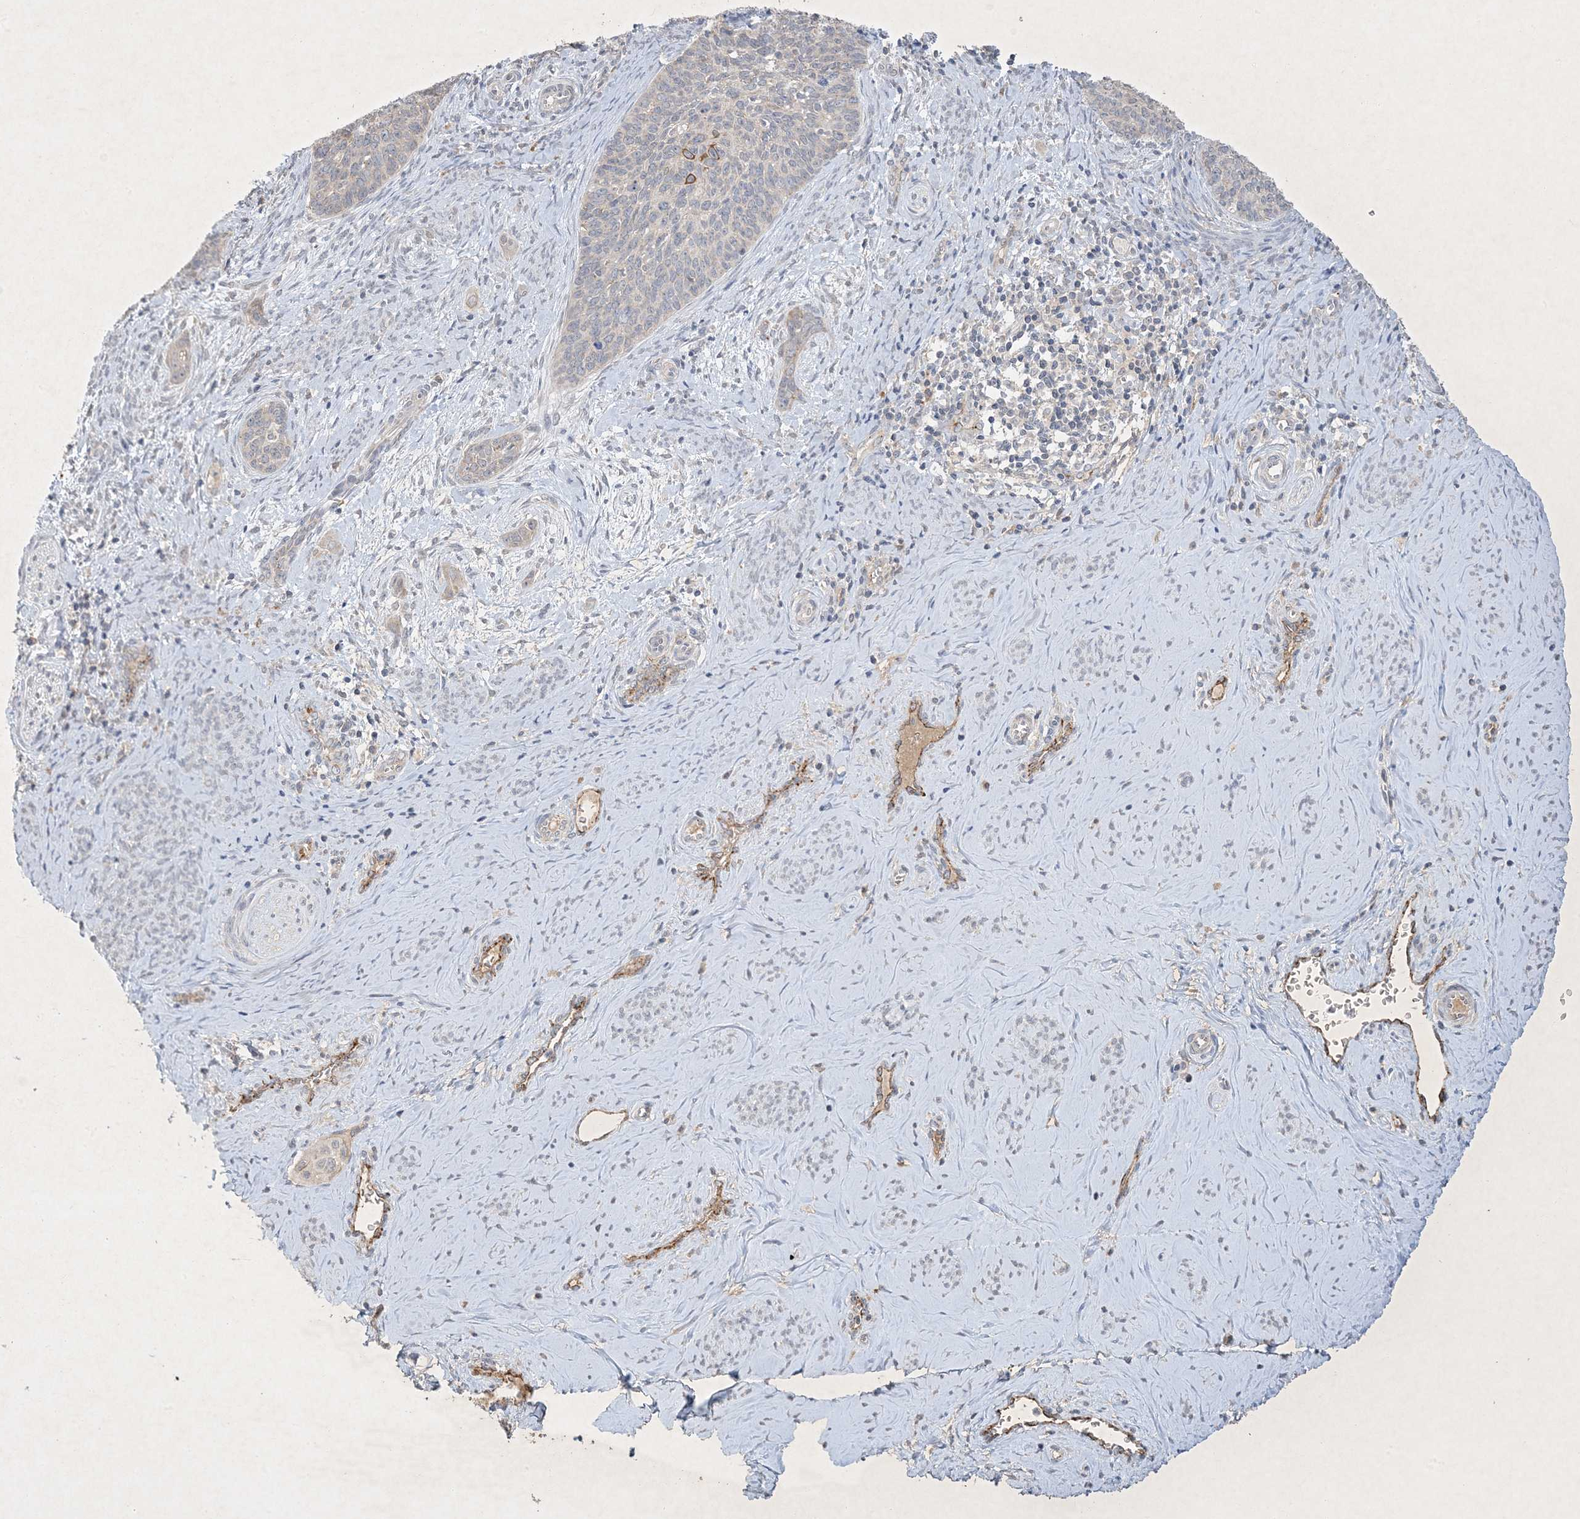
{"staining": {"intensity": "negative", "quantity": "none", "location": "none"}, "tissue": "cervical cancer", "cell_type": "Tumor cells", "image_type": "cancer", "snomed": [{"axis": "morphology", "description": "Squamous cell carcinoma, NOS"}, {"axis": "topography", "description": "Cervix"}], "caption": "Tumor cells are negative for brown protein staining in cervical cancer.", "gene": "PRSS36", "patient": {"sex": "female", "age": 33}}